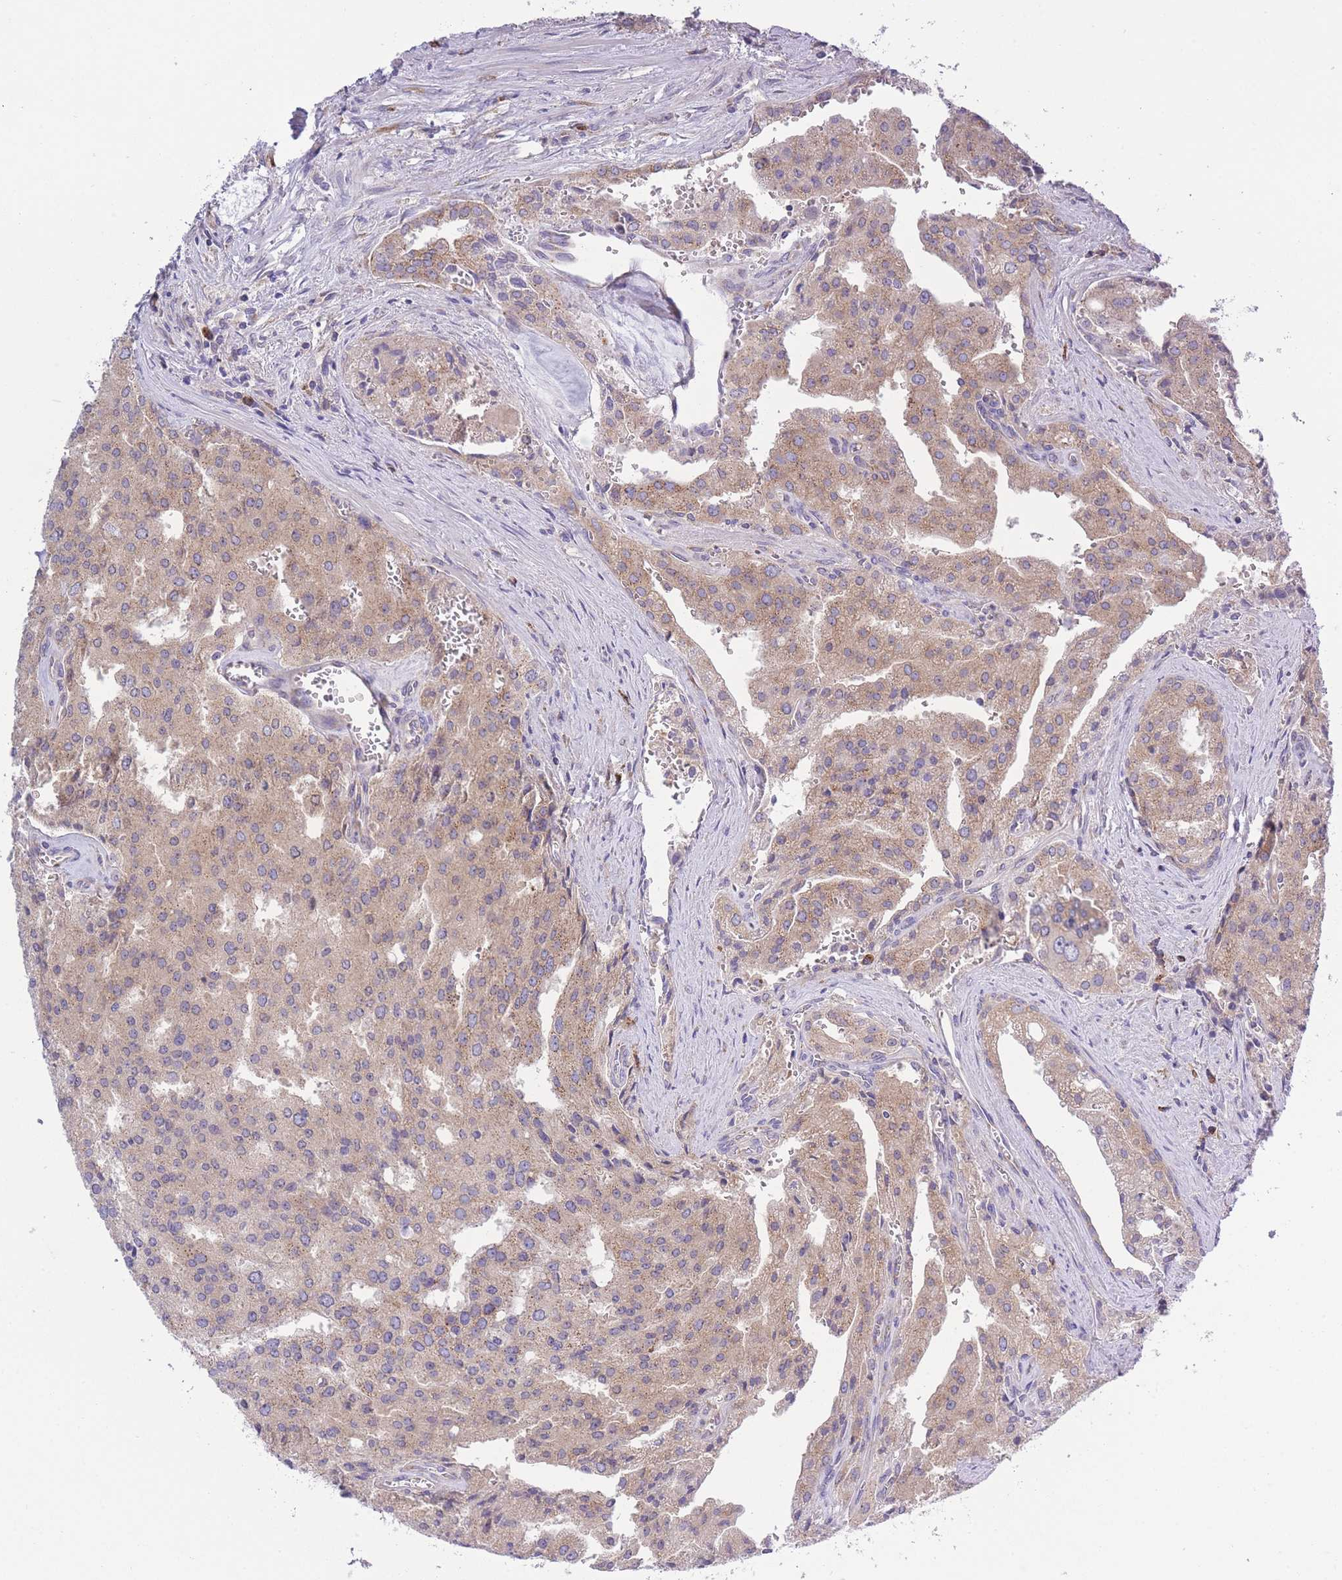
{"staining": {"intensity": "moderate", "quantity": ">75%", "location": "cytoplasmic/membranous"}, "tissue": "prostate cancer", "cell_type": "Tumor cells", "image_type": "cancer", "snomed": [{"axis": "morphology", "description": "Adenocarcinoma, High grade"}, {"axis": "topography", "description": "Prostate"}], "caption": "Adenocarcinoma (high-grade) (prostate) stained for a protein displays moderate cytoplasmic/membranous positivity in tumor cells.", "gene": "COPG2", "patient": {"sex": "male", "age": 68}}